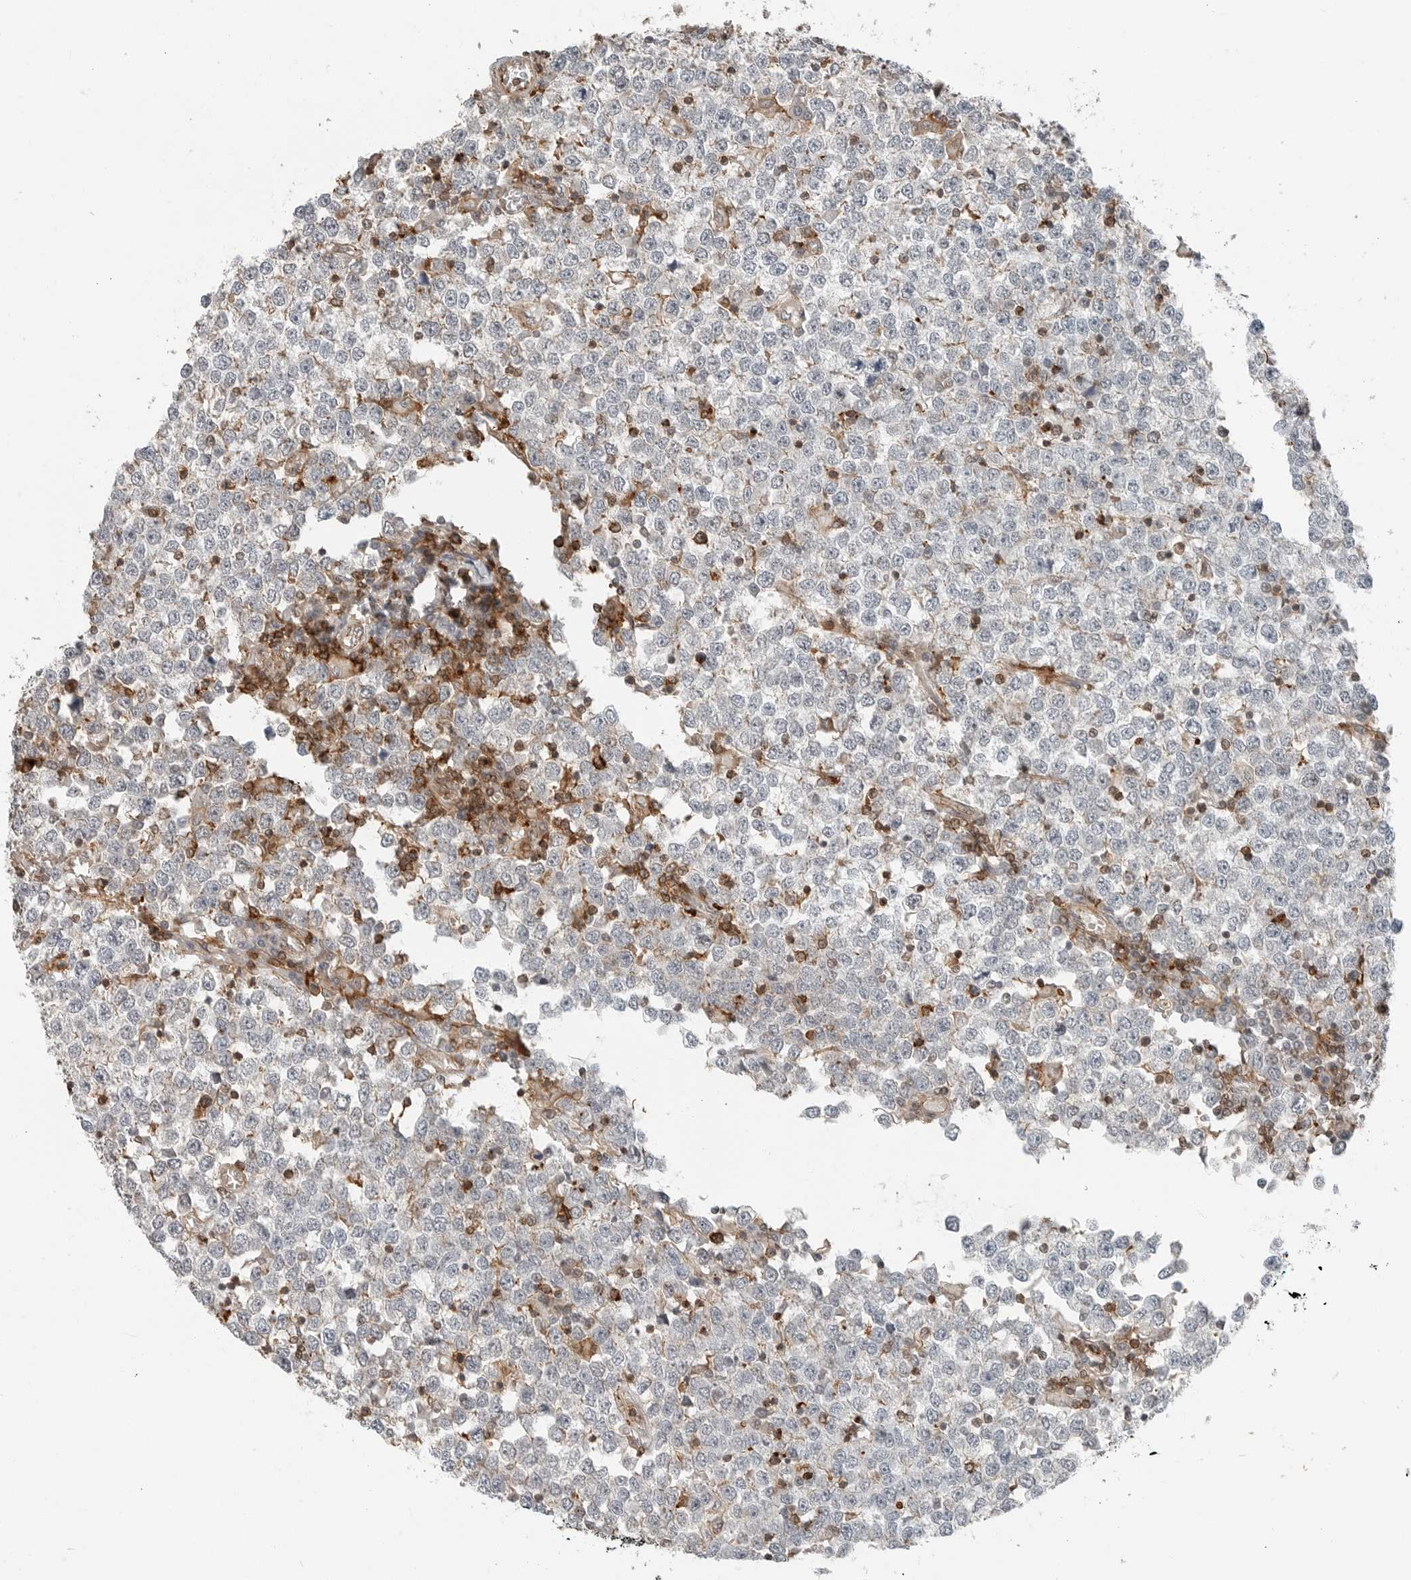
{"staining": {"intensity": "negative", "quantity": "none", "location": "none"}, "tissue": "testis cancer", "cell_type": "Tumor cells", "image_type": "cancer", "snomed": [{"axis": "morphology", "description": "Seminoma, NOS"}, {"axis": "topography", "description": "Testis"}], "caption": "Tumor cells show no significant protein positivity in testis seminoma. (DAB IHC visualized using brightfield microscopy, high magnification).", "gene": "LEFTY2", "patient": {"sex": "male", "age": 65}}